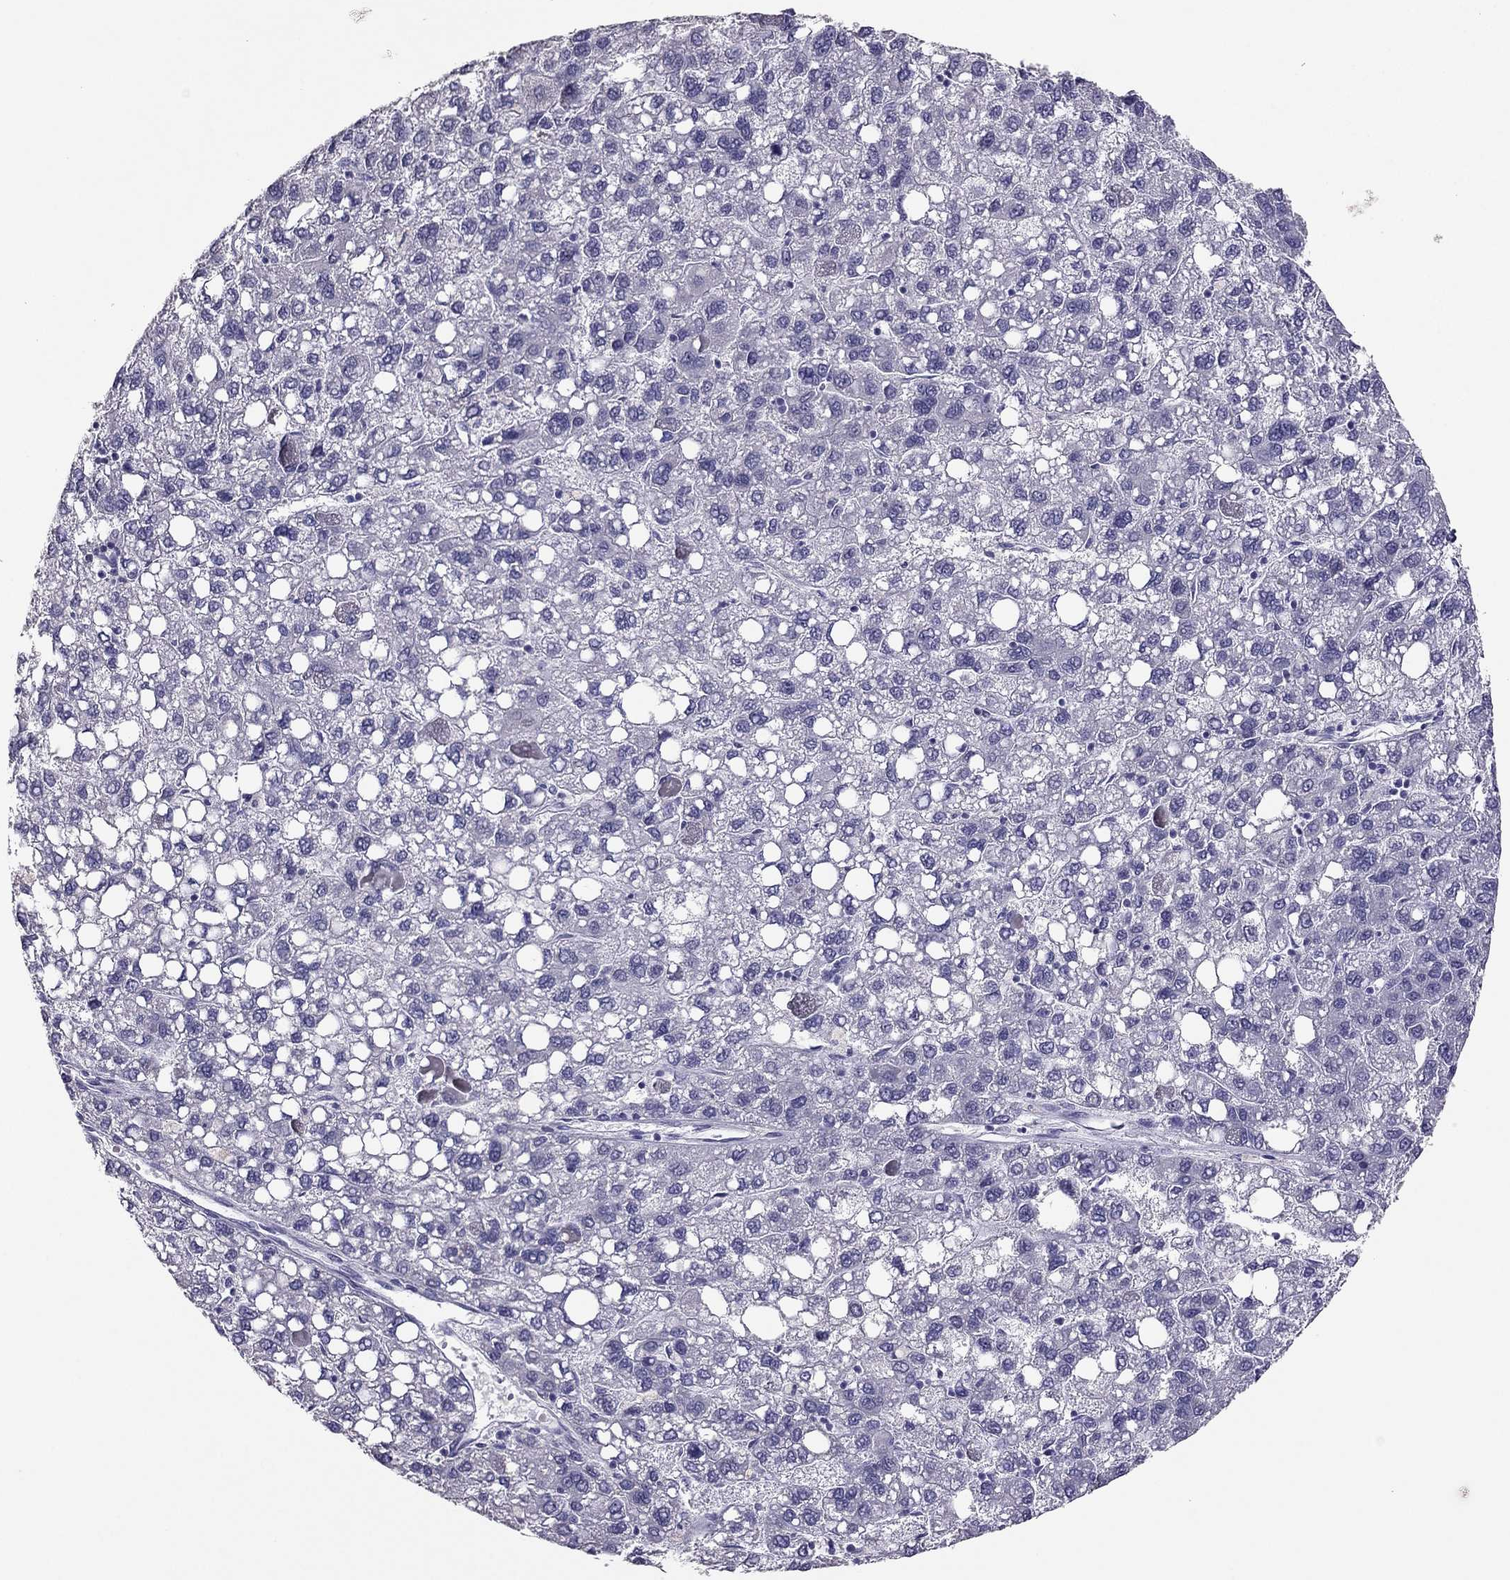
{"staining": {"intensity": "negative", "quantity": "none", "location": "none"}, "tissue": "liver cancer", "cell_type": "Tumor cells", "image_type": "cancer", "snomed": [{"axis": "morphology", "description": "Carcinoma, Hepatocellular, NOS"}, {"axis": "topography", "description": "Liver"}], "caption": "Histopathology image shows no protein expression in tumor cells of liver hepatocellular carcinoma tissue.", "gene": "RHO", "patient": {"sex": "female", "age": 82}}